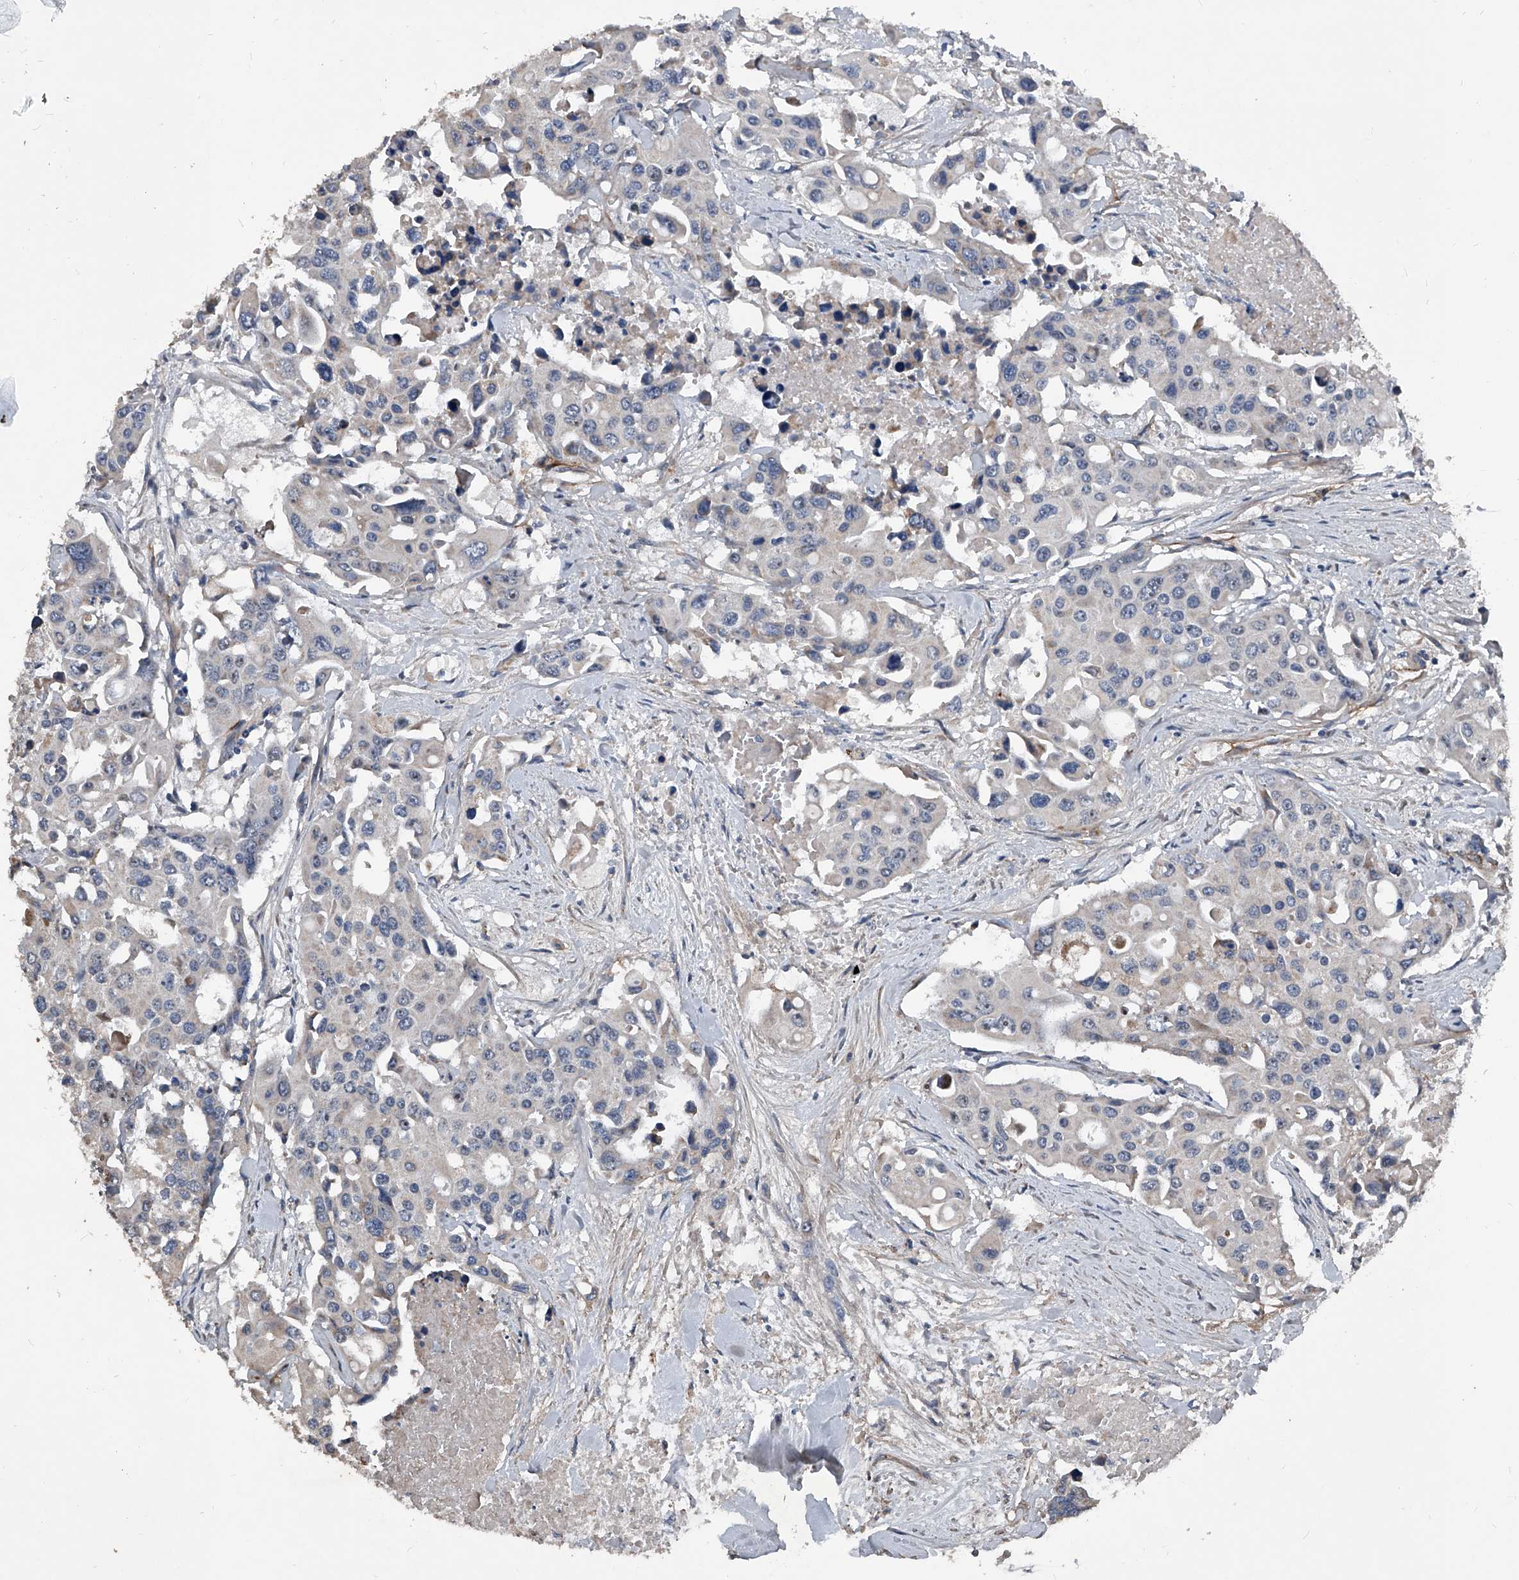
{"staining": {"intensity": "negative", "quantity": "none", "location": "none"}, "tissue": "colorectal cancer", "cell_type": "Tumor cells", "image_type": "cancer", "snomed": [{"axis": "morphology", "description": "Adenocarcinoma, NOS"}, {"axis": "topography", "description": "Colon"}], "caption": "Colorectal cancer (adenocarcinoma) was stained to show a protein in brown. There is no significant expression in tumor cells.", "gene": "PHACTR1", "patient": {"sex": "male", "age": 77}}